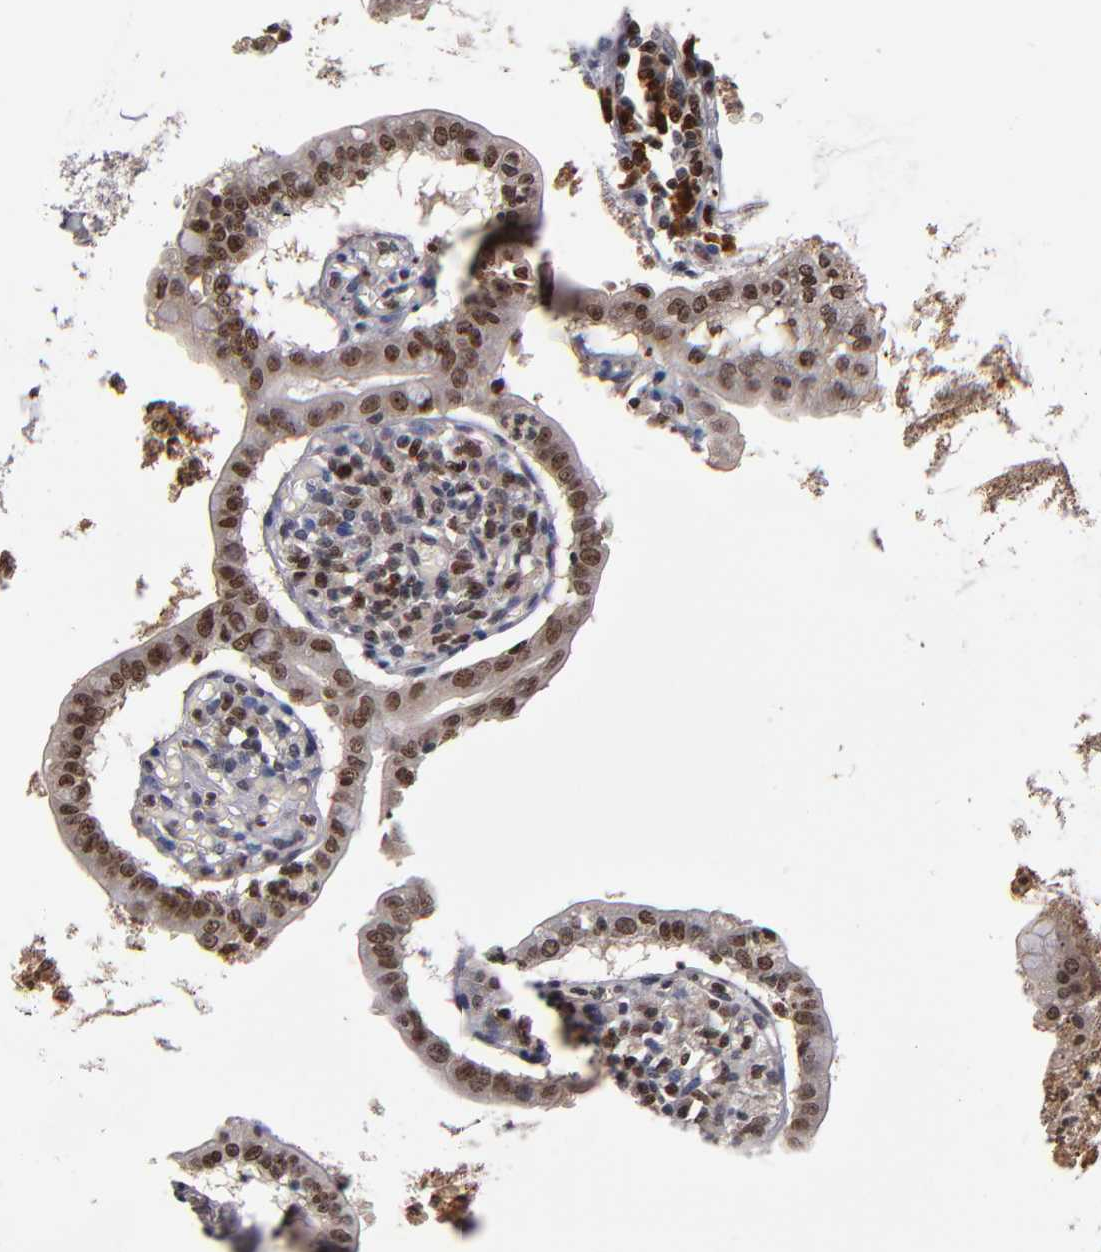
{"staining": {"intensity": "strong", "quantity": ">75%", "location": "nuclear"}, "tissue": "small intestine", "cell_type": "Glandular cells", "image_type": "normal", "snomed": [{"axis": "morphology", "description": "Normal tissue, NOS"}, {"axis": "topography", "description": "Small intestine"}], "caption": "DAB immunohistochemical staining of unremarkable small intestine exhibits strong nuclear protein positivity in approximately >75% of glandular cells. Nuclei are stained in blue.", "gene": "KDM6A", "patient": {"sex": "female", "age": 61}}